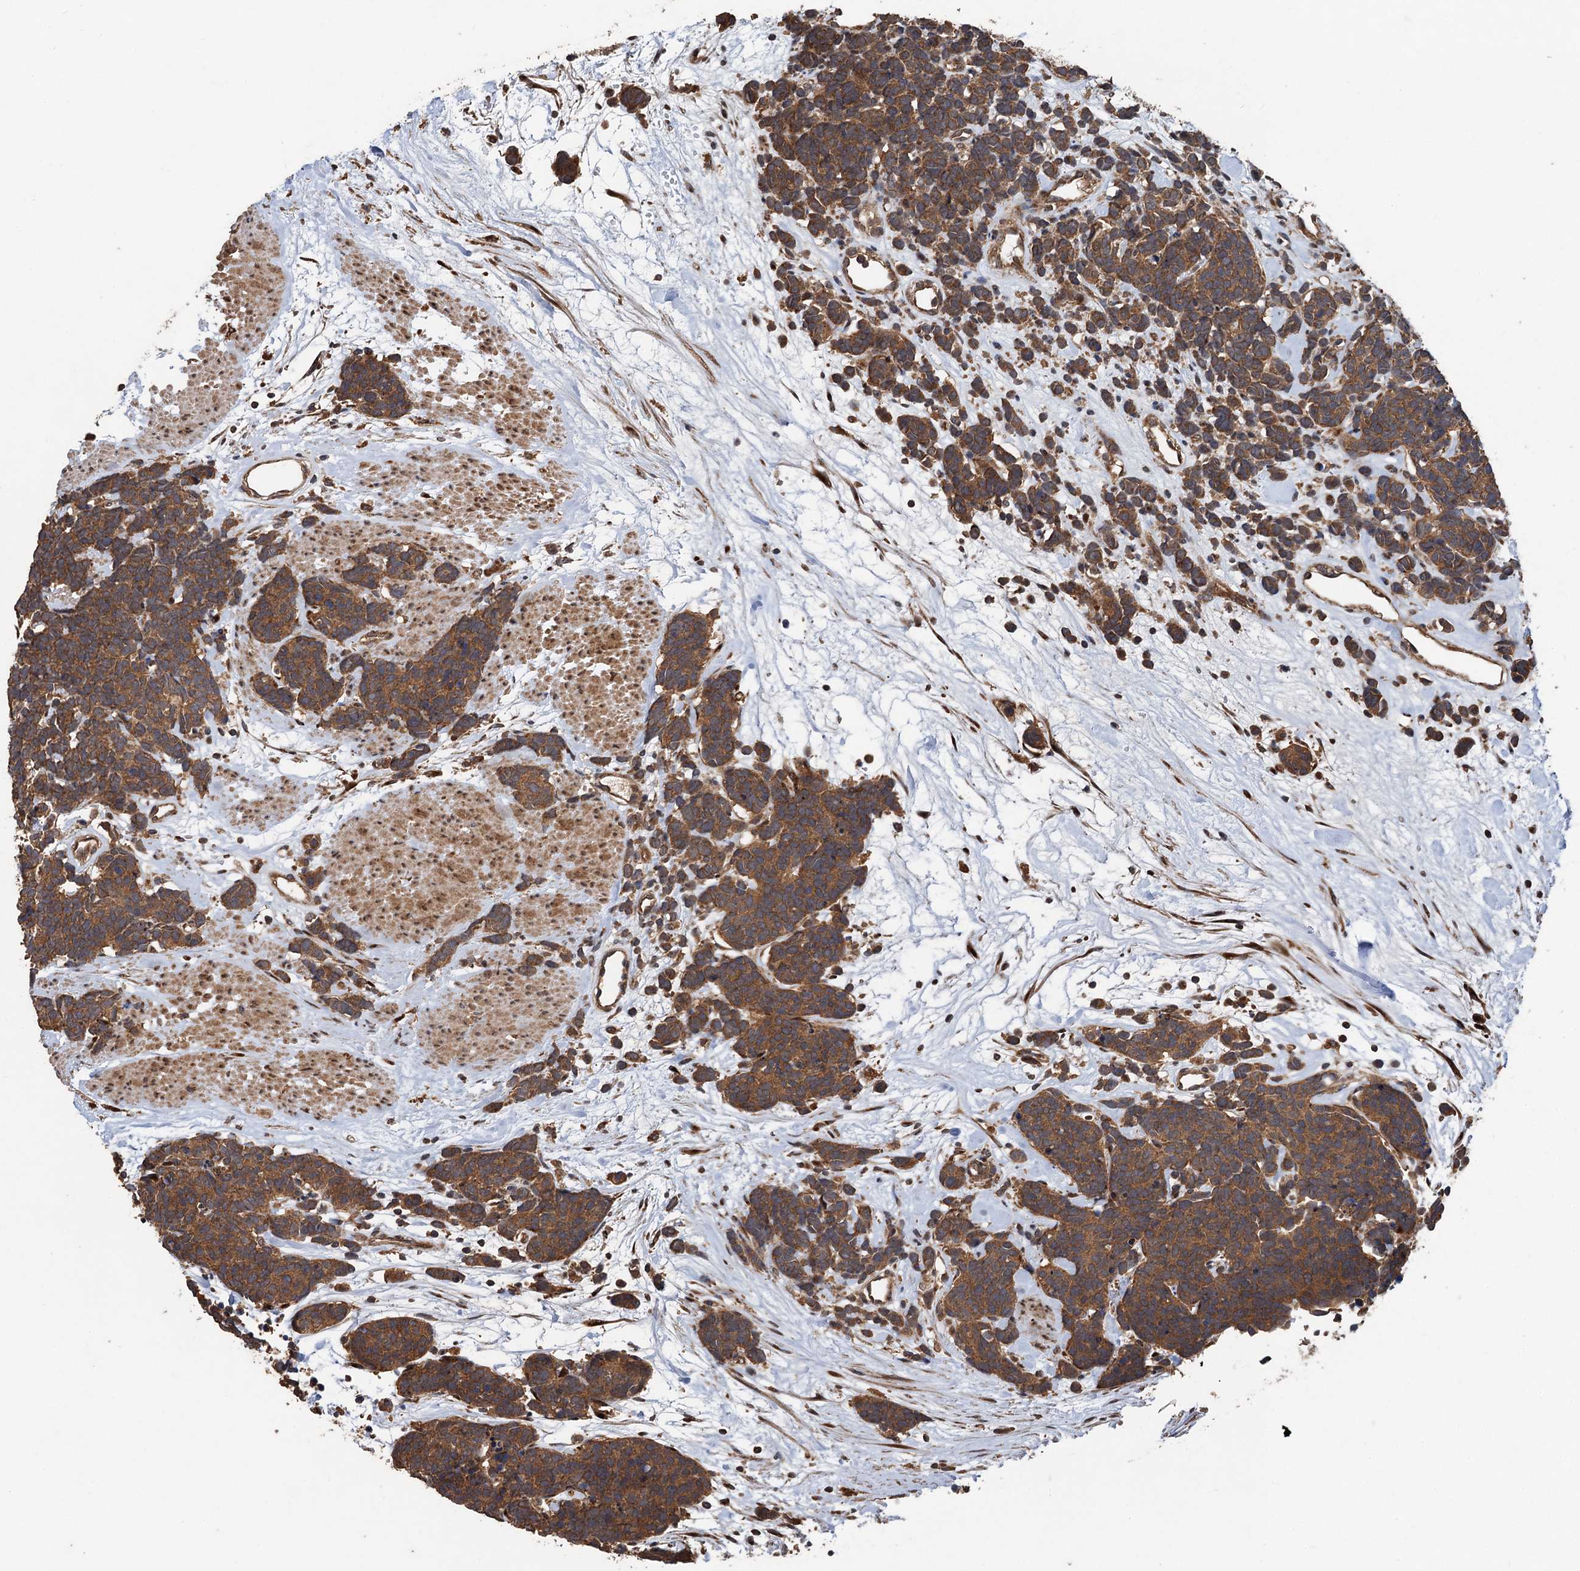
{"staining": {"intensity": "moderate", "quantity": ">75%", "location": "cytoplasmic/membranous"}, "tissue": "carcinoid", "cell_type": "Tumor cells", "image_type": "cancer", "snomed": [{"axis": "morphology", "description": "Carcinoma, NOS"}, {"axis": "morphology", "description": "Carcinoid, malignant, NOS"}, {"axis": "topography", "description": "Urinary bladder"}], "caption": "Tumor cells reveal medium levels of moderate cytoplasmic/membranous staining in about >75% of cells in human carcinoid.", "gene": "TMEM39B", "patient": {"sex": "male", "age": 57}}